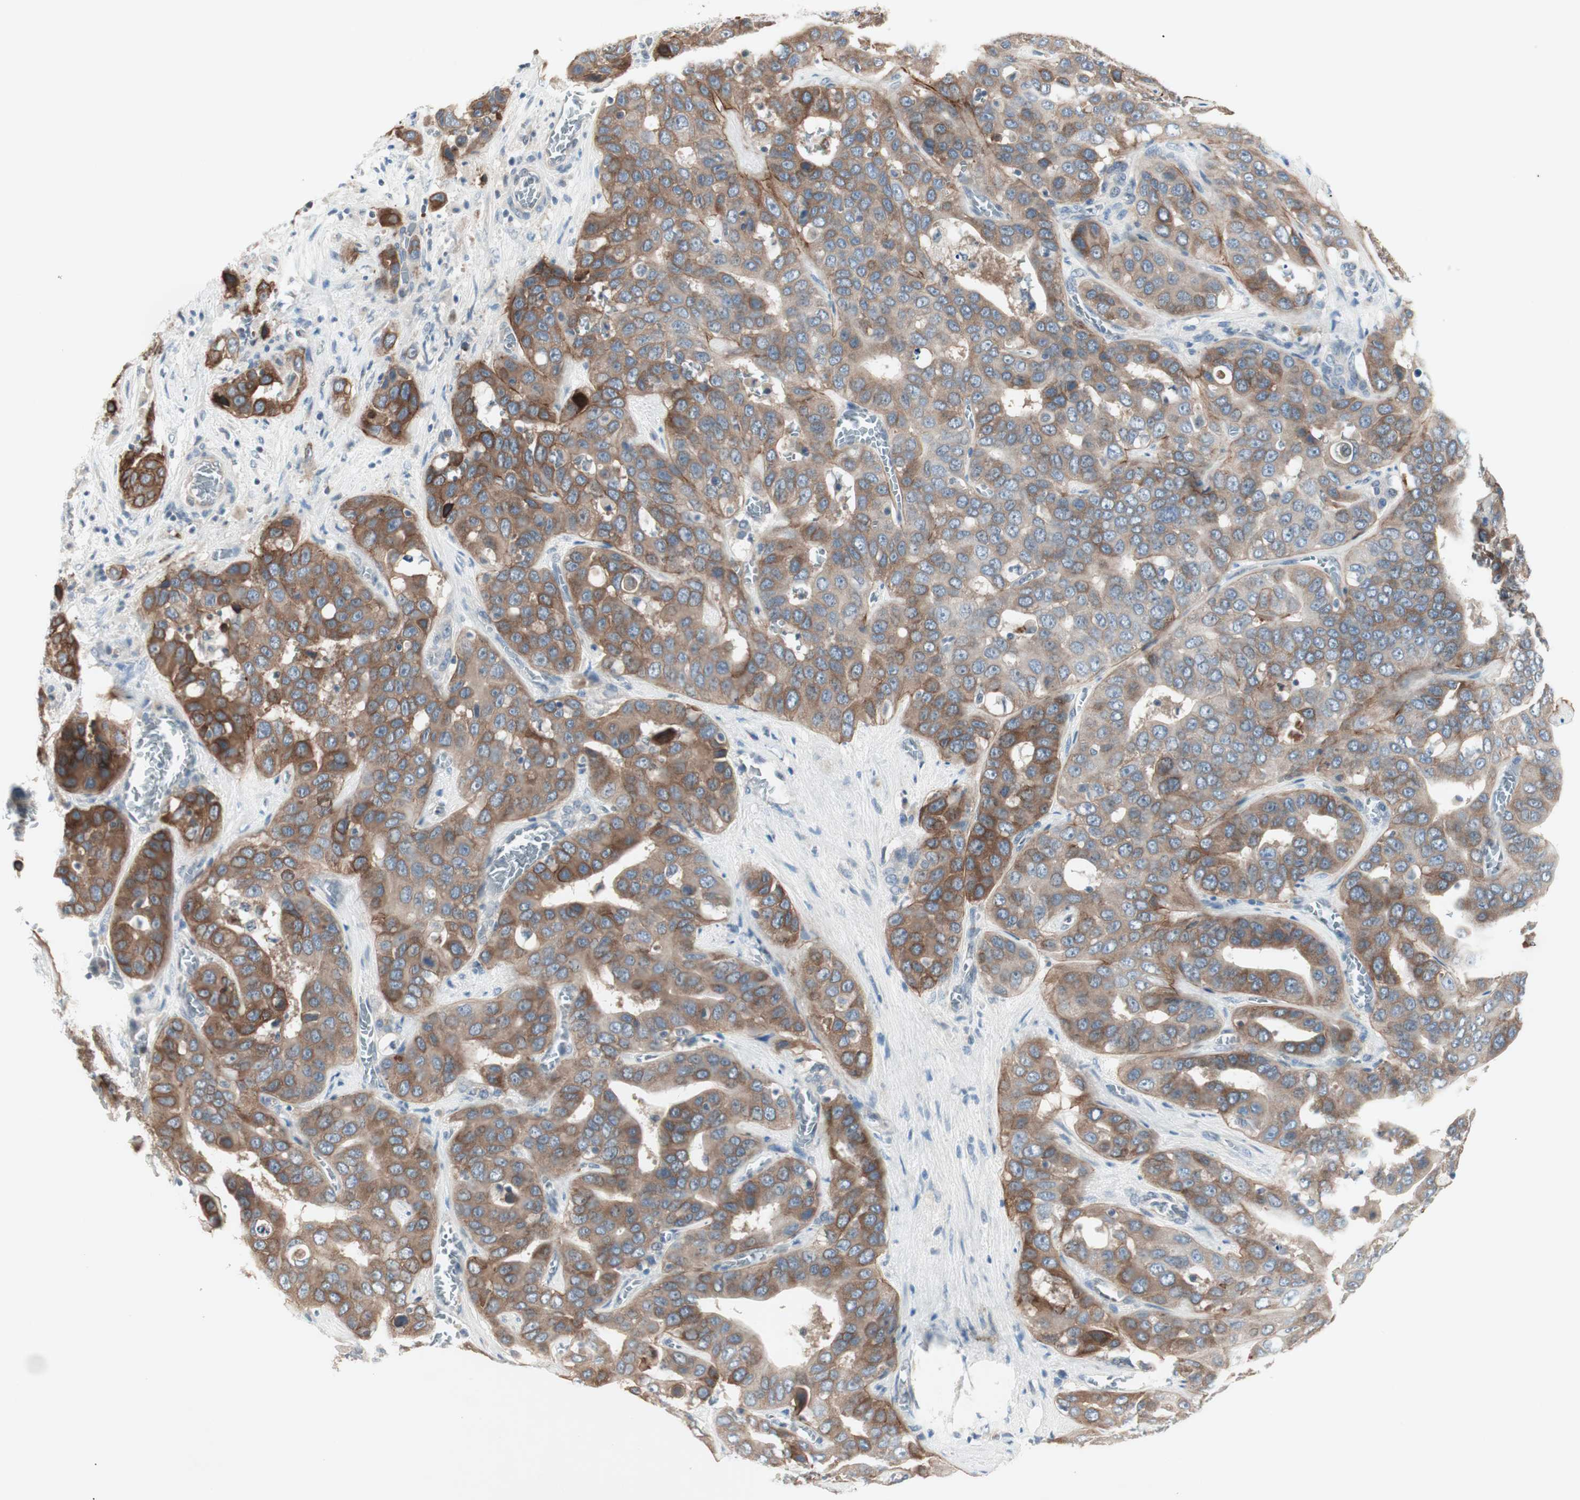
{"staining": {"intensity": "moderate", "quantity": "25%-75%", "location": "cytoplasmic/membranous"}, "tissue": "liver cancer", "cell_type": "Tumor cells", "image_type": "cancer", "snomed": [{"axis": "morphology", "description": "Cholangiocarcinoma"}, {"axis": "topography", "description": "Liver"}], "caption": "Human liver cancer (cholangiocarcinoma) stained for a protein (brown) demonstrates moderate cytoplasmic/membranous positive staining in about 25%-75% of tumor cells.", "gene": "ITGB4", "patient": {"sex": "female", "age": 52}}